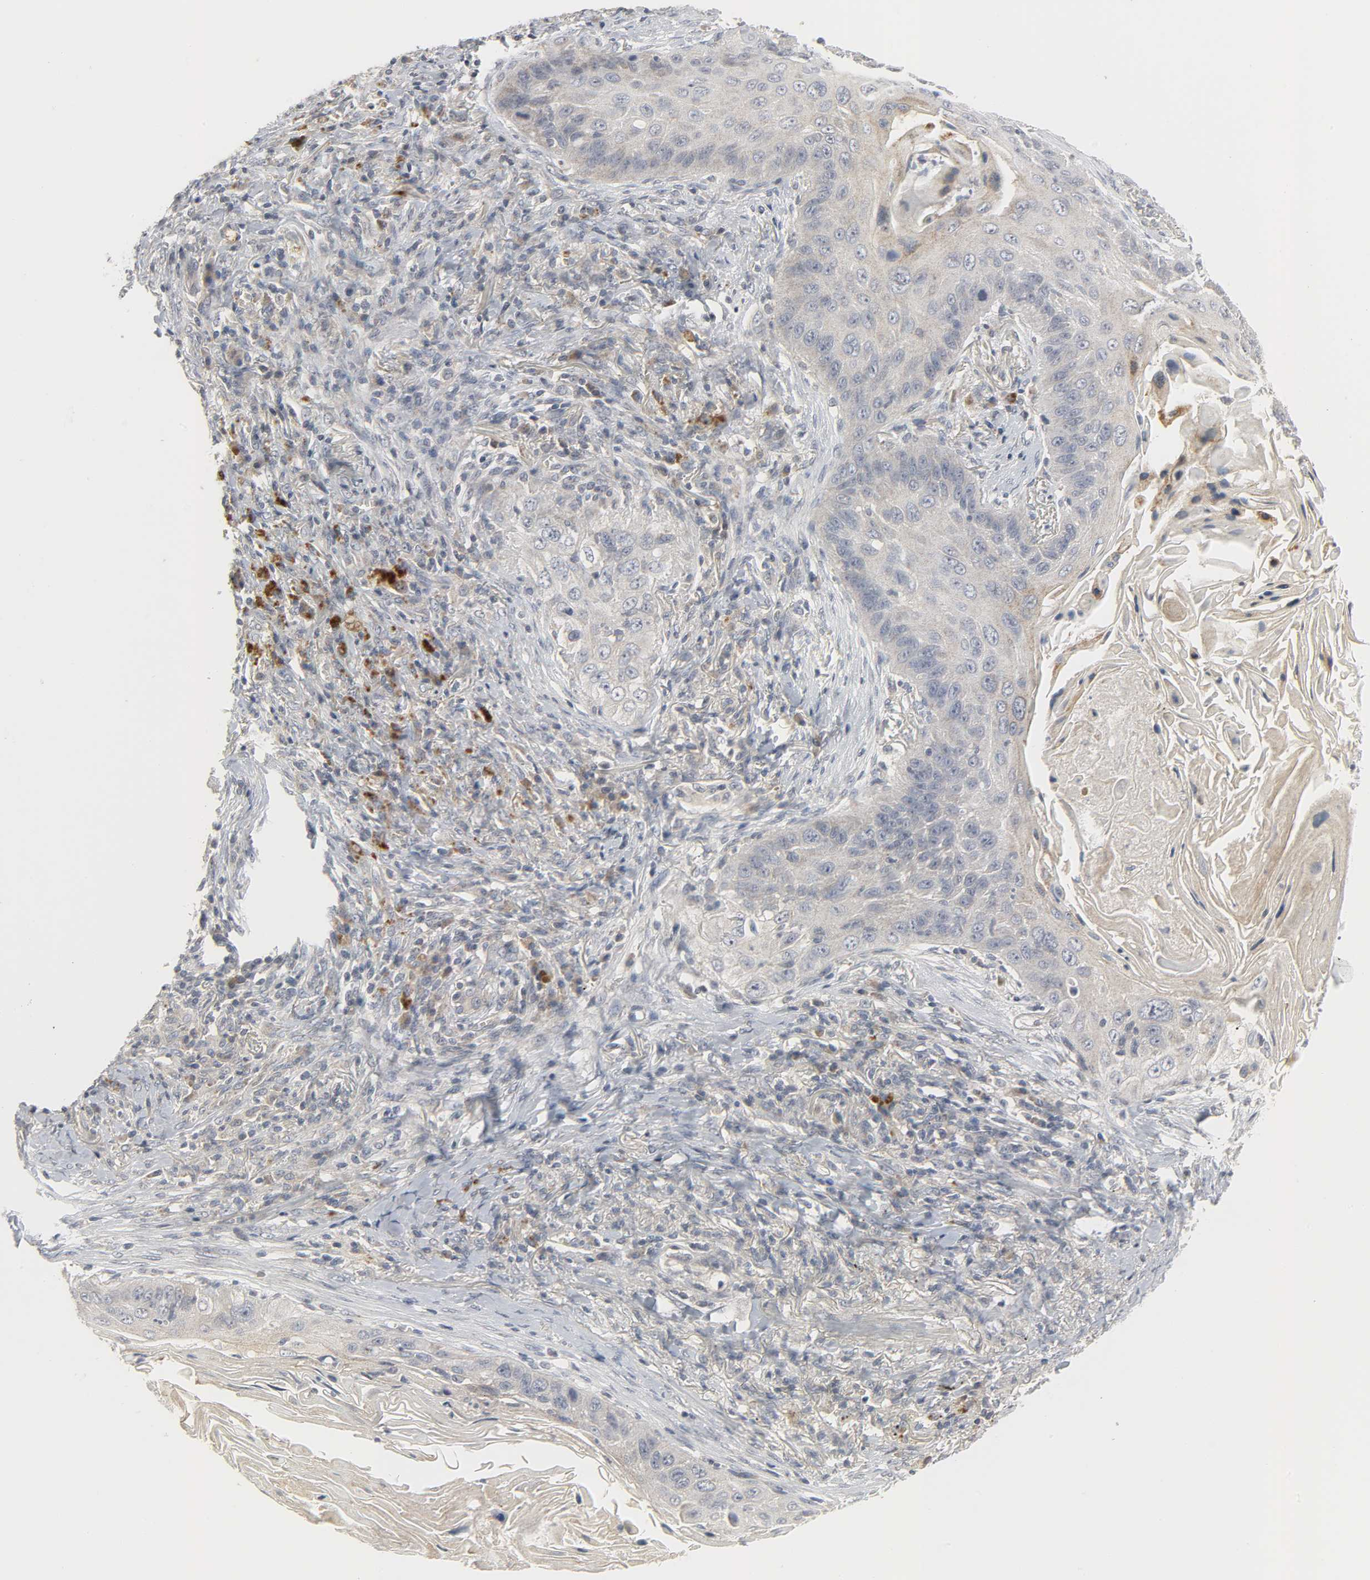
{"staining": {"intensity": "moderate", "quantity": ">75%", "location": "cytoplasmic/membranous"}, "tissue": "lung cancer", "cell_type": "Tumor cells", "image_type": "cancer", "snomed": [{"axis": "morphology", "description": "Squamous cell carcinoma, NOS"}, {"axis": "topography", "description": "Lung"}], "caption": "Lung squamous cell carcinoma tissue shows moderate cytoplasmic/membranous positivity in approximately >75% of tumor cells, visualized by immunohistochemistry.", "gene": "CLIP1", "patient": {"sex": "female", "age": 67}}